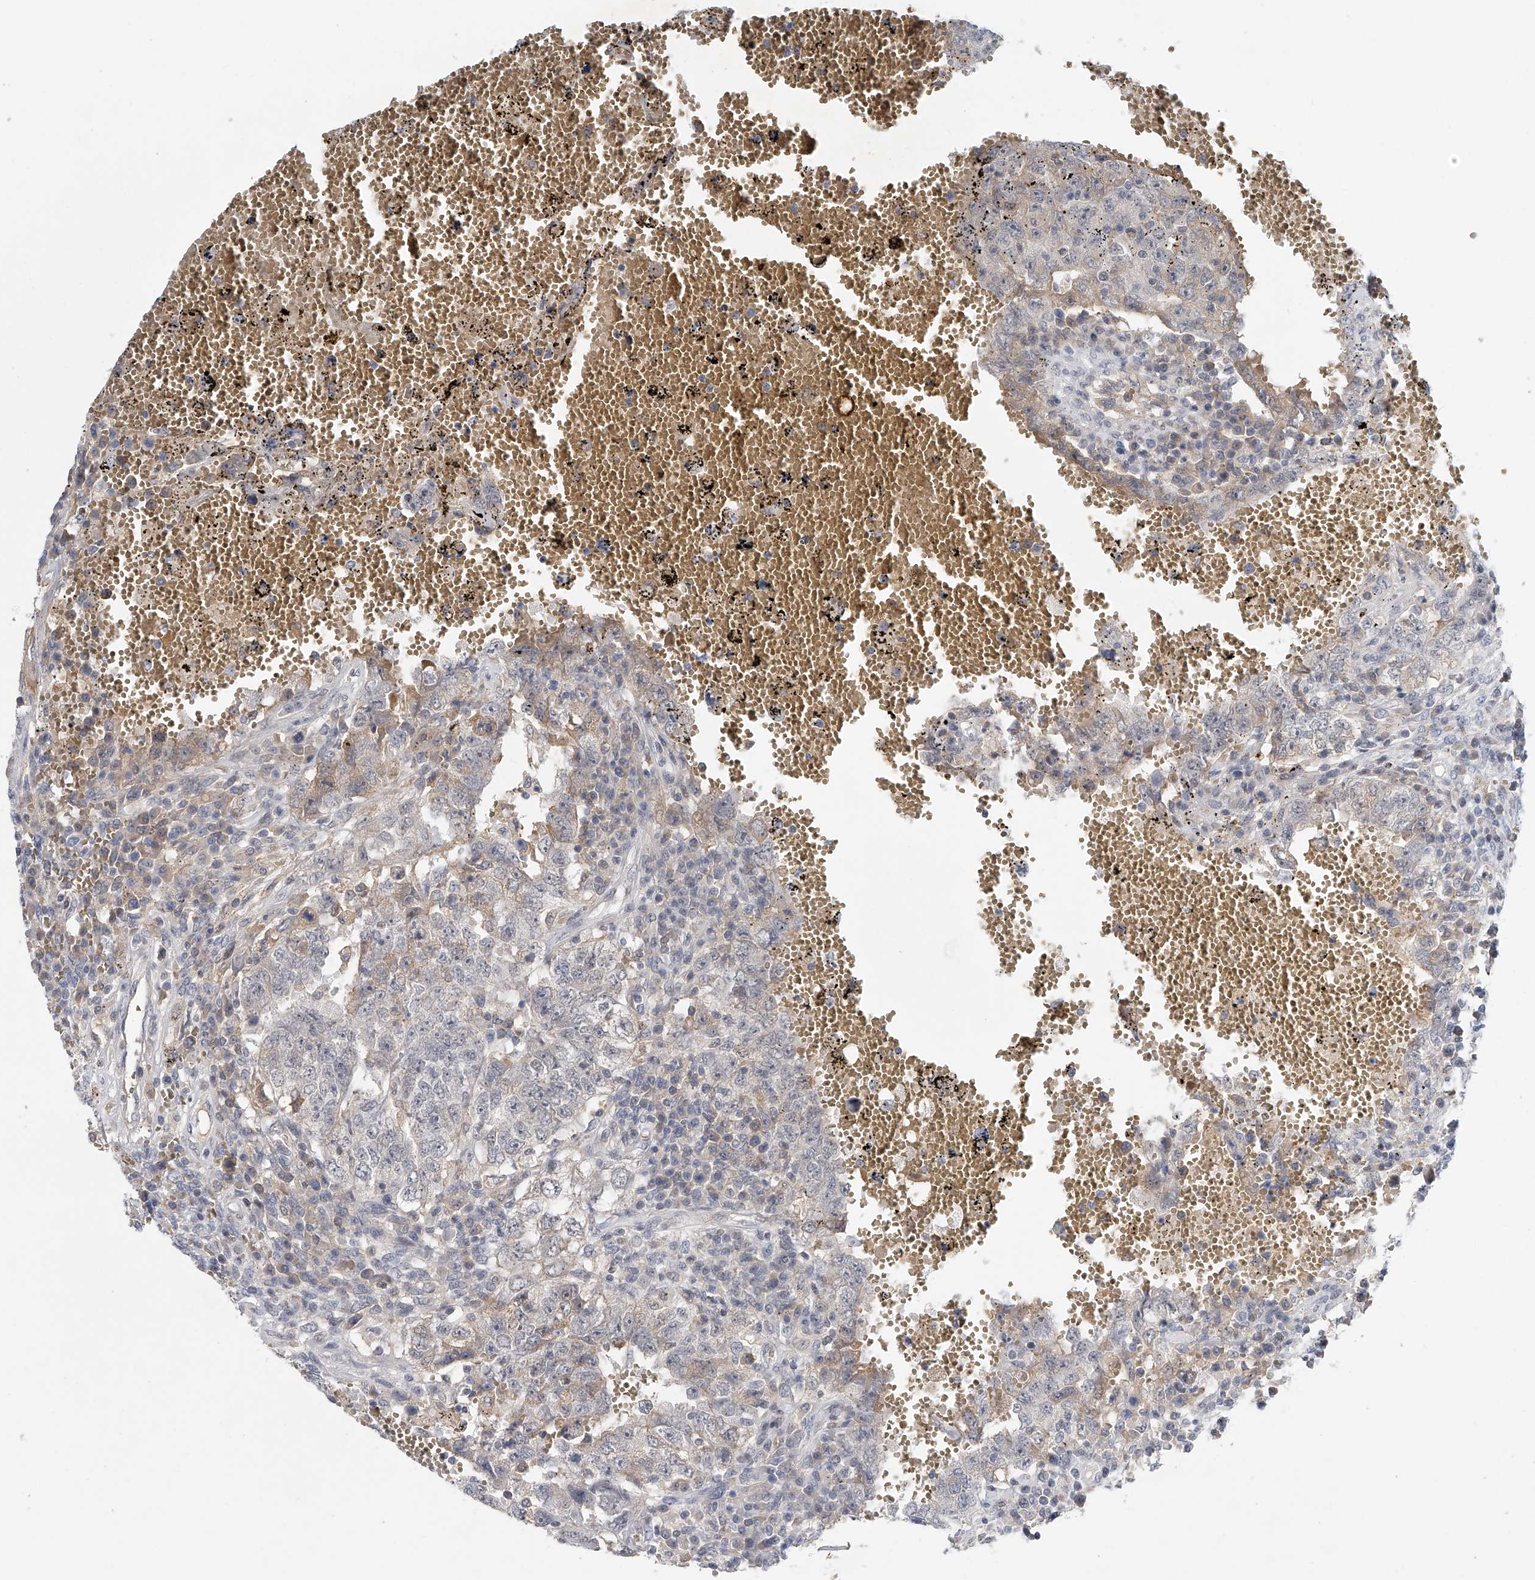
{"staining": {"intensity": "negative", "quantity": "none", "location": "none"}, "tissue": "testis cancer", "cell_type": "Tumor cells", "image_type": "cancer", "snomed": [{"axis": "morphology", "description": "Carcinoma, Embryonal, NOS"}, {"axis": "topography", "description": "Testis"}], "caption": "Tumor cells are negative for protein expression in human embryonal carcinoma (testis).", "gene": "DDX43", "patient": {"sex": "male", "age": 26}}